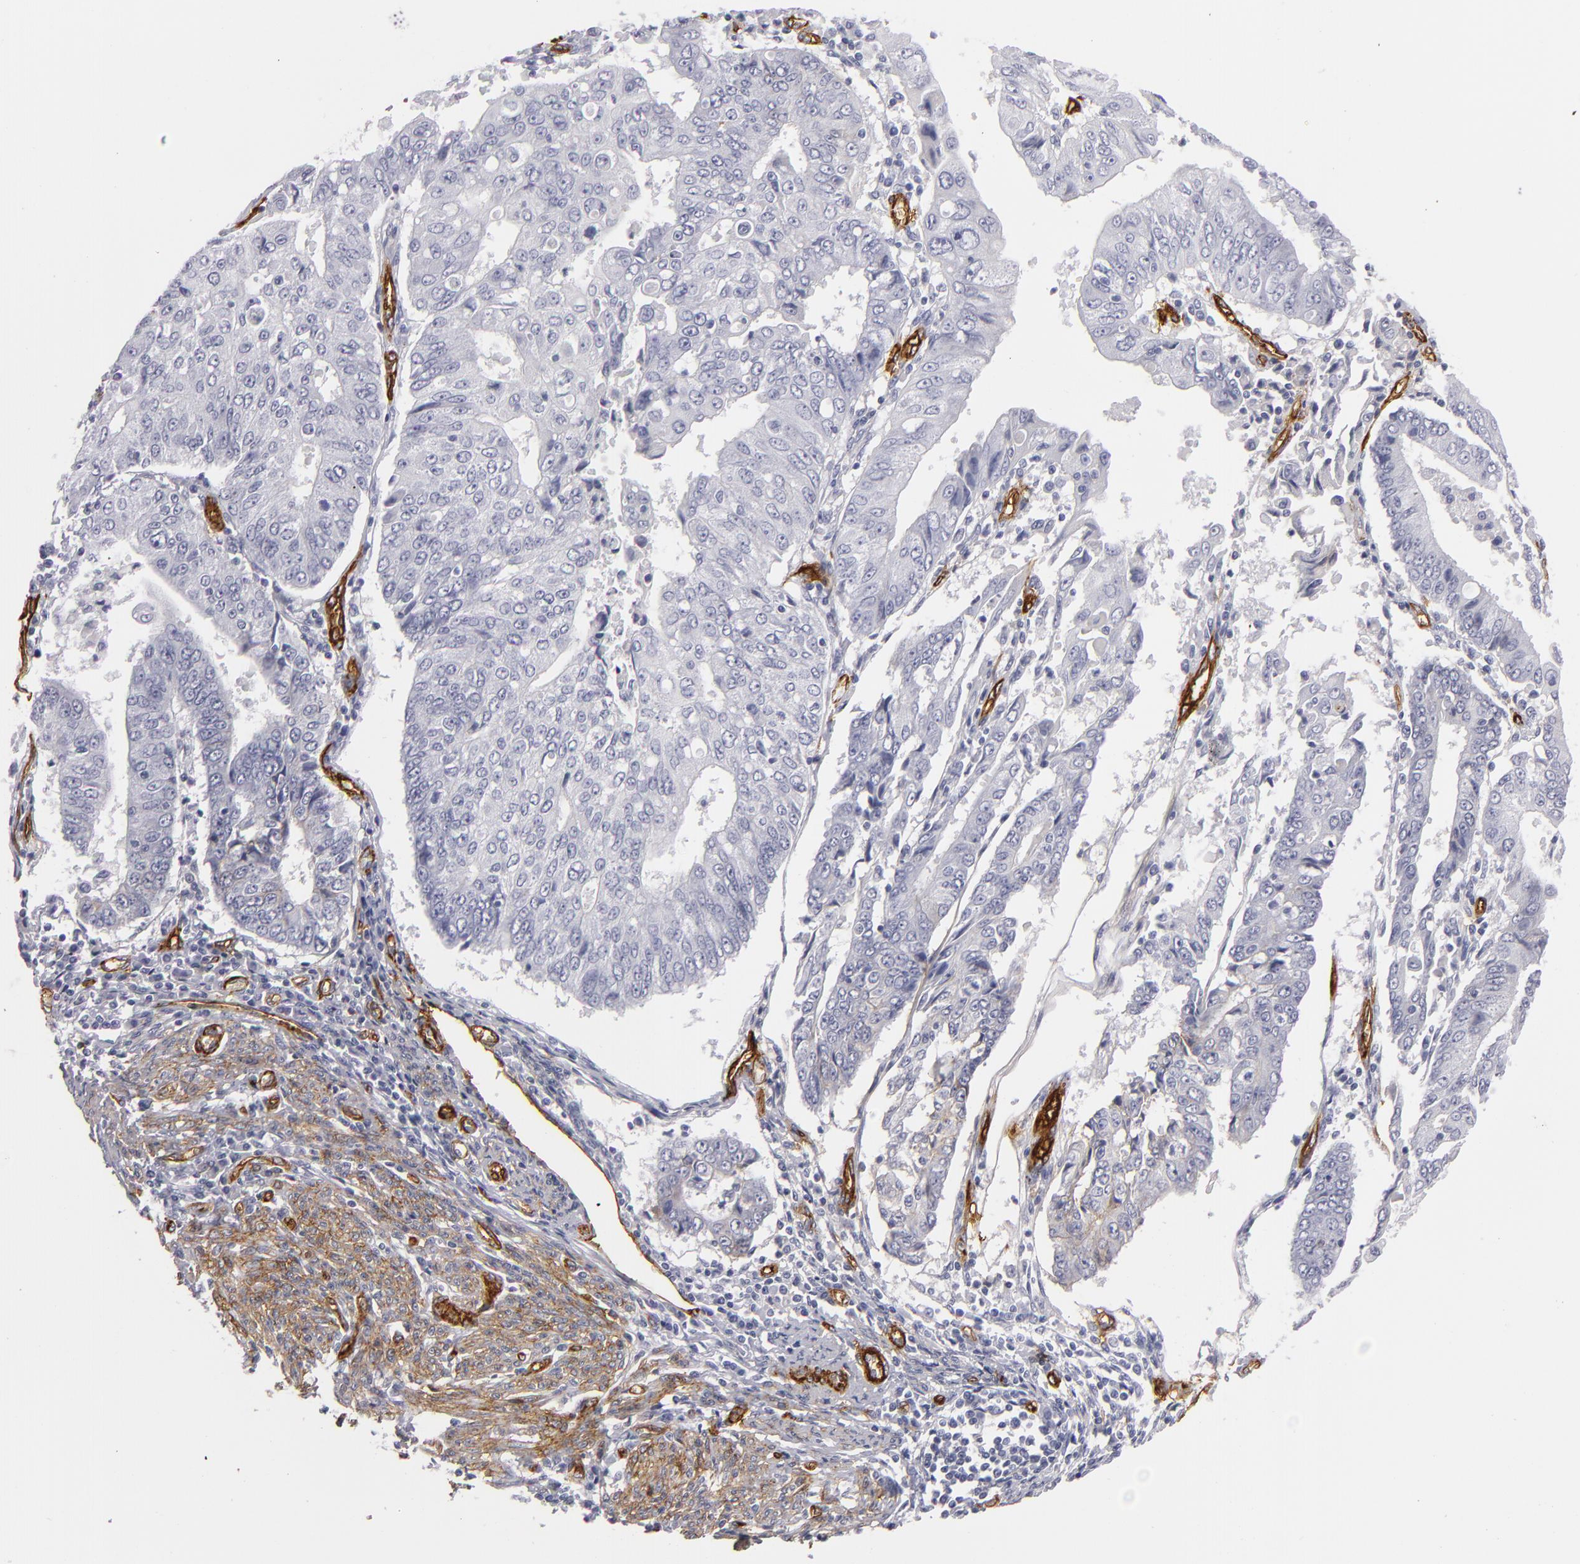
{"staining": {"intensity": "negative", "quantity": "none", "location": "none"}, "tissue": "endometrial cancer", "cell_type": "Tumor cells", "image_type": "cancer", "snomed": [{"axis": "morphology", "description": "Adenocarcinoma, NOS"}, {"axis": "topography", "description": "Endometrium"}], "caption": "IHC of human endometrial cancer (adenocarcinoma) shows no staining in tumor cells.", "gene": "MCAM", "patient": {"sex": "female", "age": 75}}